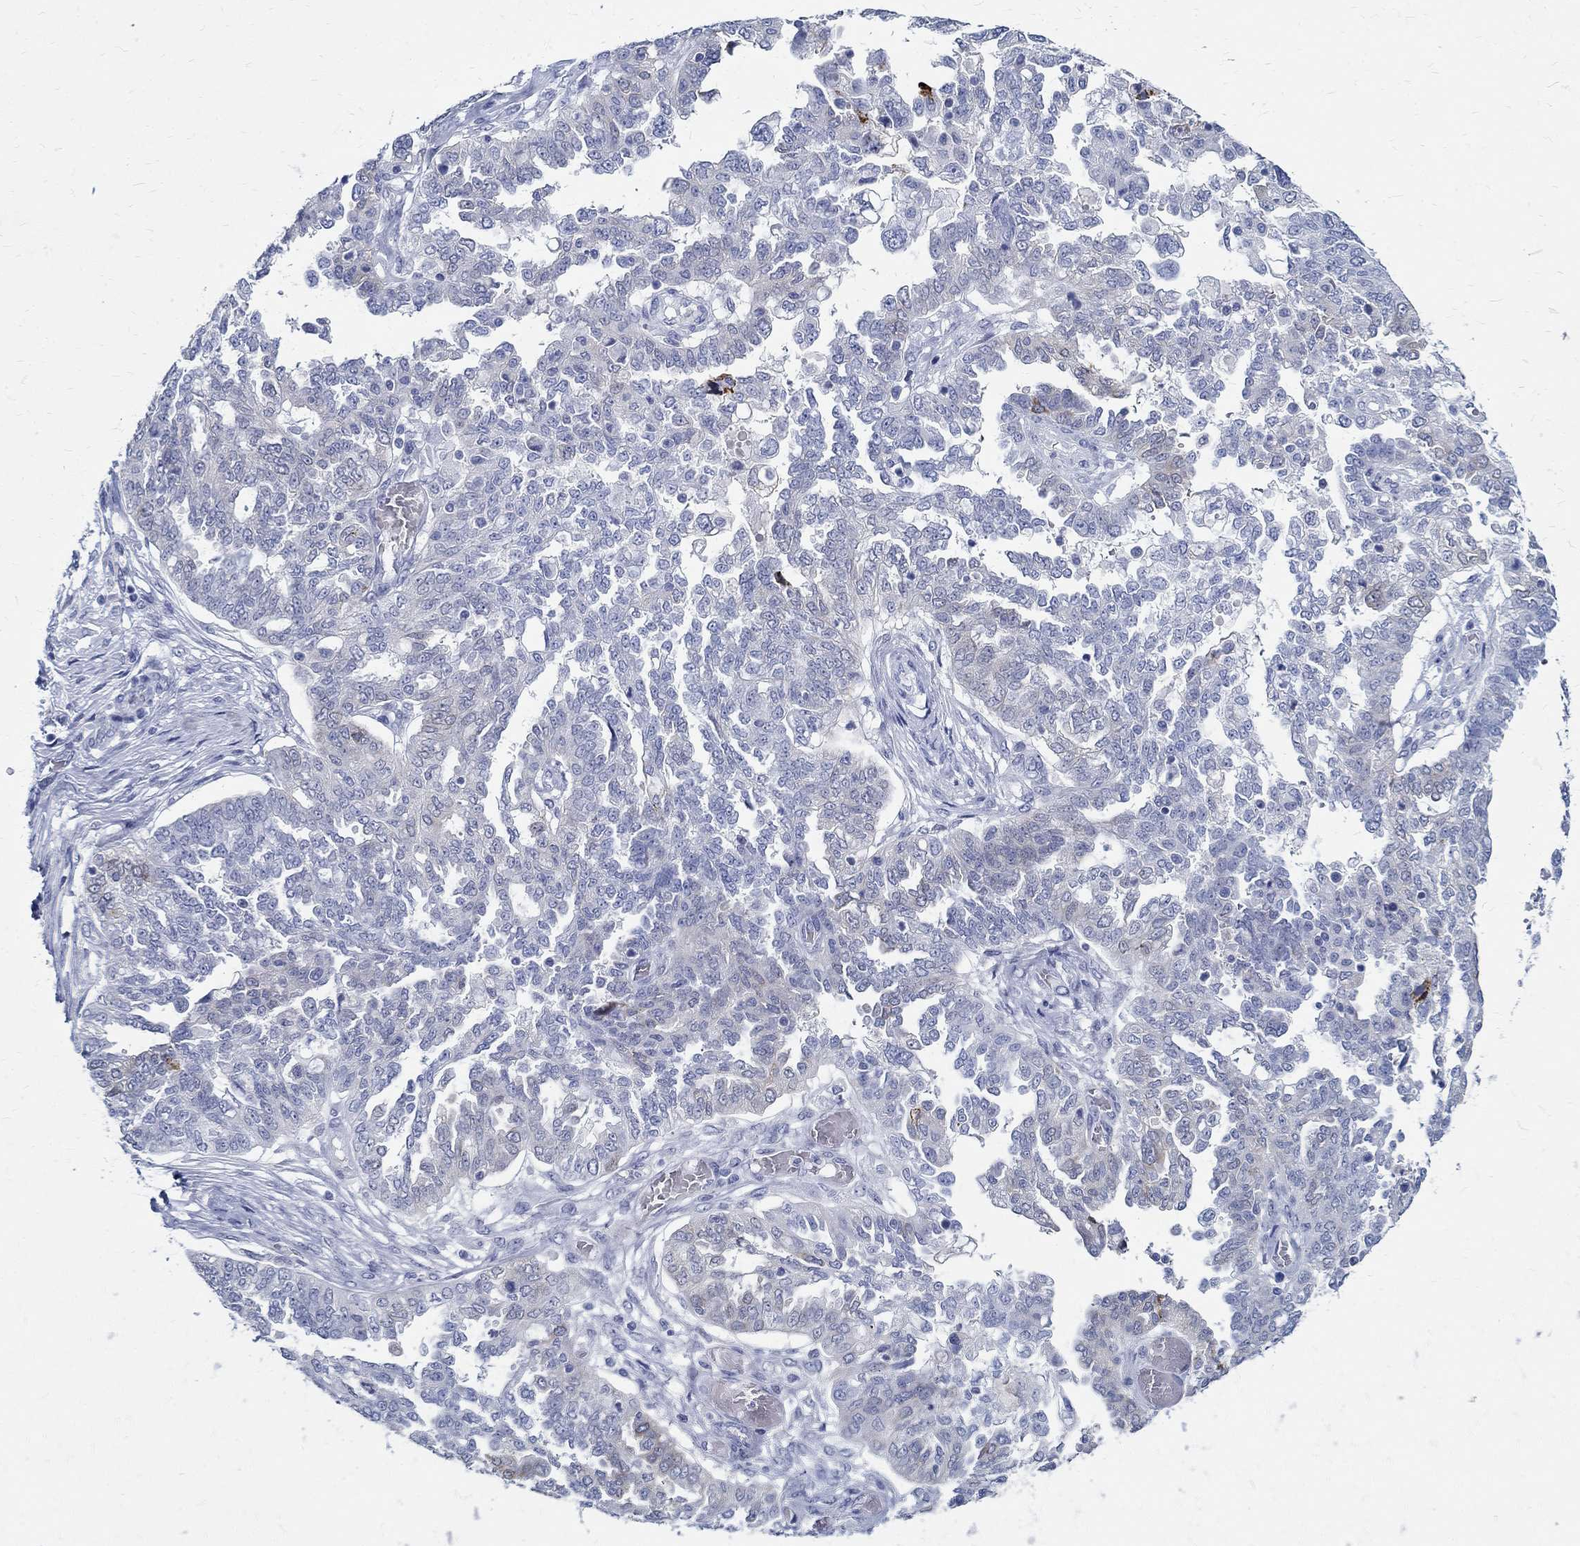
{"staining": {"intensity": "moderate", "quantity": "<25%", "location": "cytoplasmic/membranous"}, "tissue": "ovarian cancer", "cell_type": "Tumor cells", "image_type": "cancer", "snomed": [{"axis": "morphology", "description": "Cystadenocarcinoma, serous, NOS"}, {"axis": "topography", "description": "Ovary"}], "caption": "Ovarian cancer stained with a protein marker exhibits moderate staining in tumor cells.", "gene": "BSPRY", "patient": {"sex": "female", "age": 67}}